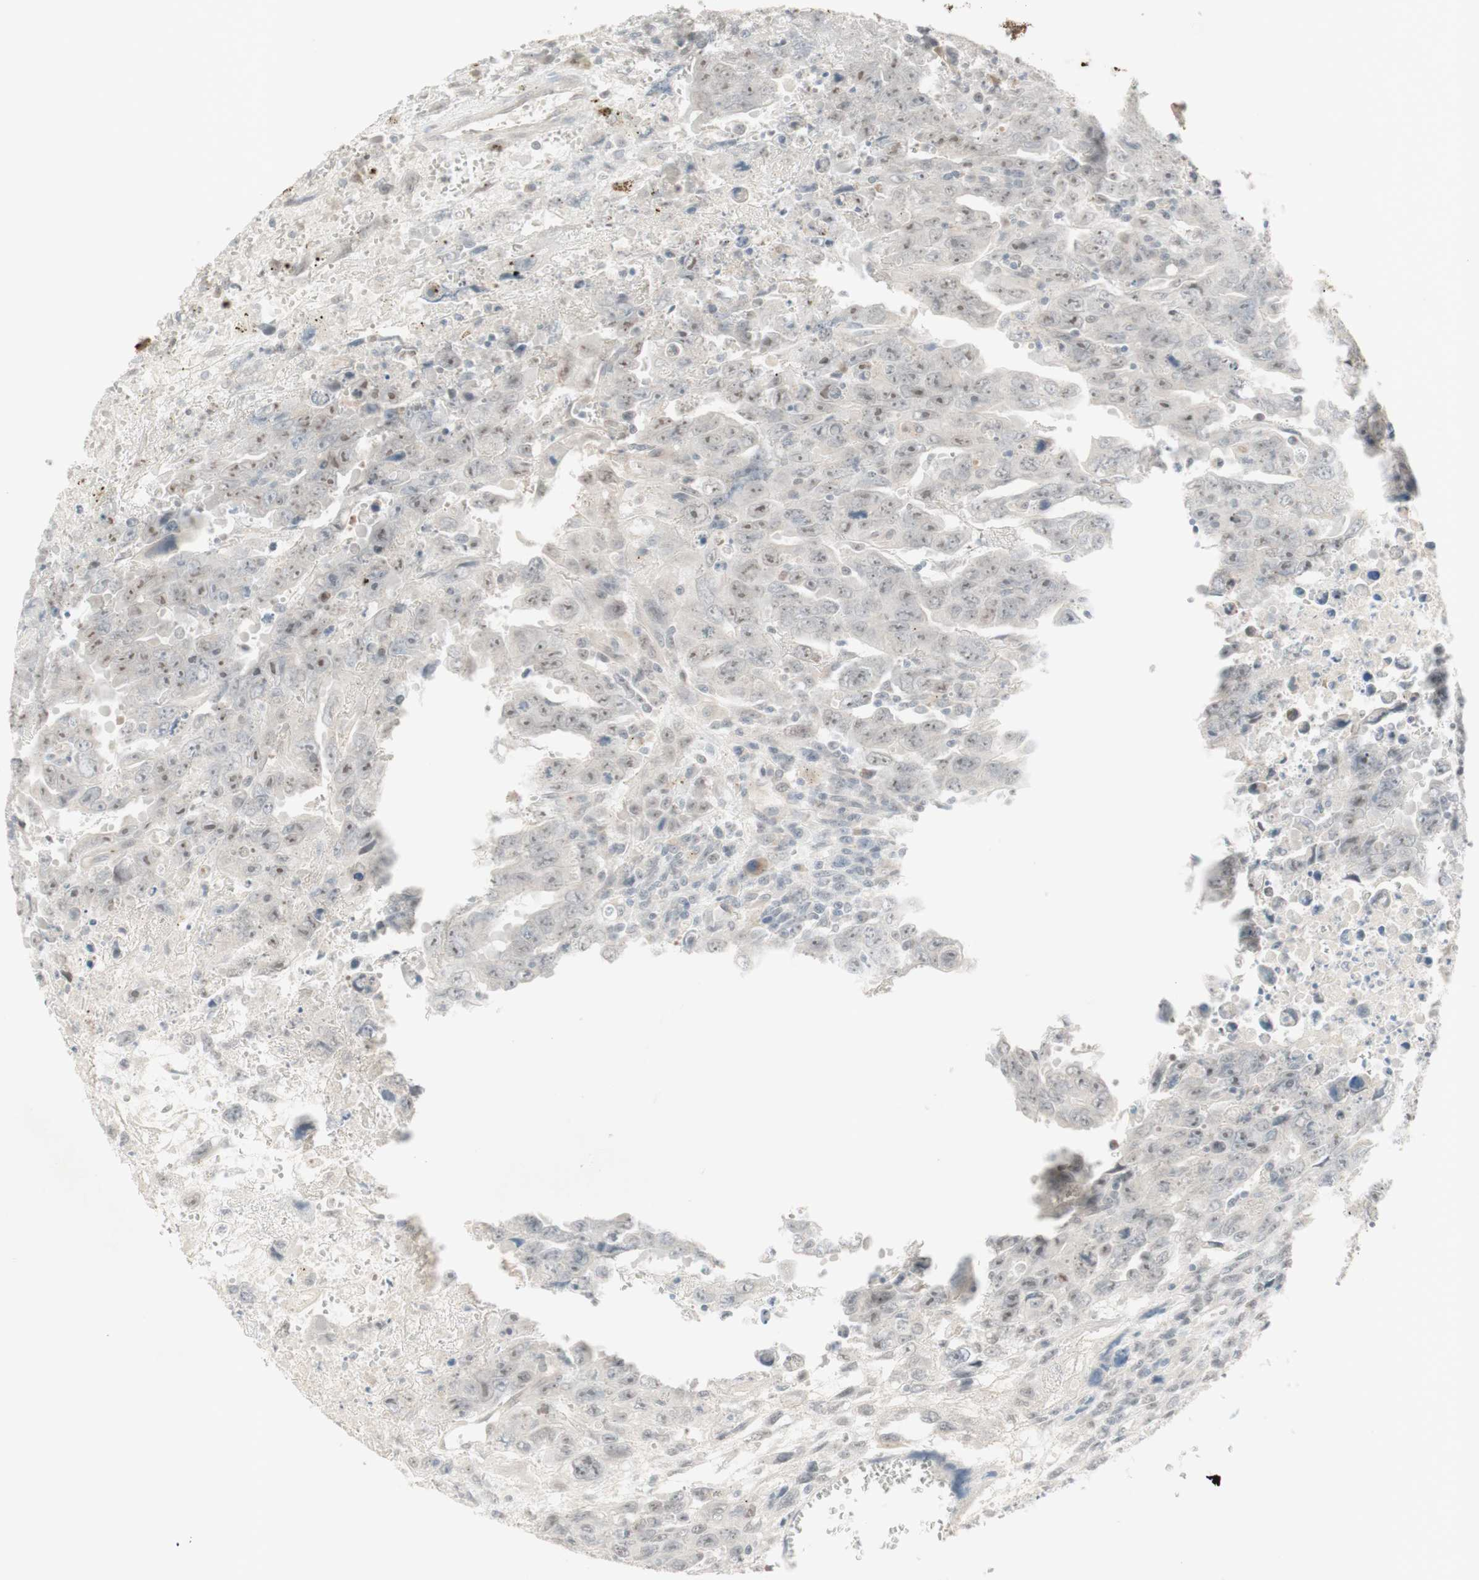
{"staining": {"intensity": "negative", "quantity": "none", "location": "none"}, "tissue": "testis cancer", "cell_type": "Tumor cells", "image_type": "cancer", "snomed": [{"axis": "morphology", "description": "Carcinoma, Embryonal, NOS"}, {"axis": "topography", "description": "Testis"}], "caption": "The micrograph exhibits no significant expression in tumor cells of embryonal carcinoma (testis). The staining was performed using DAB to visualize the protein expression in brown, while the nuclei were stained in blue with hematoxylin (Magnification: 20x).", "gene": "PLCD4", "patient": {"sex": "male", "age": 28}}